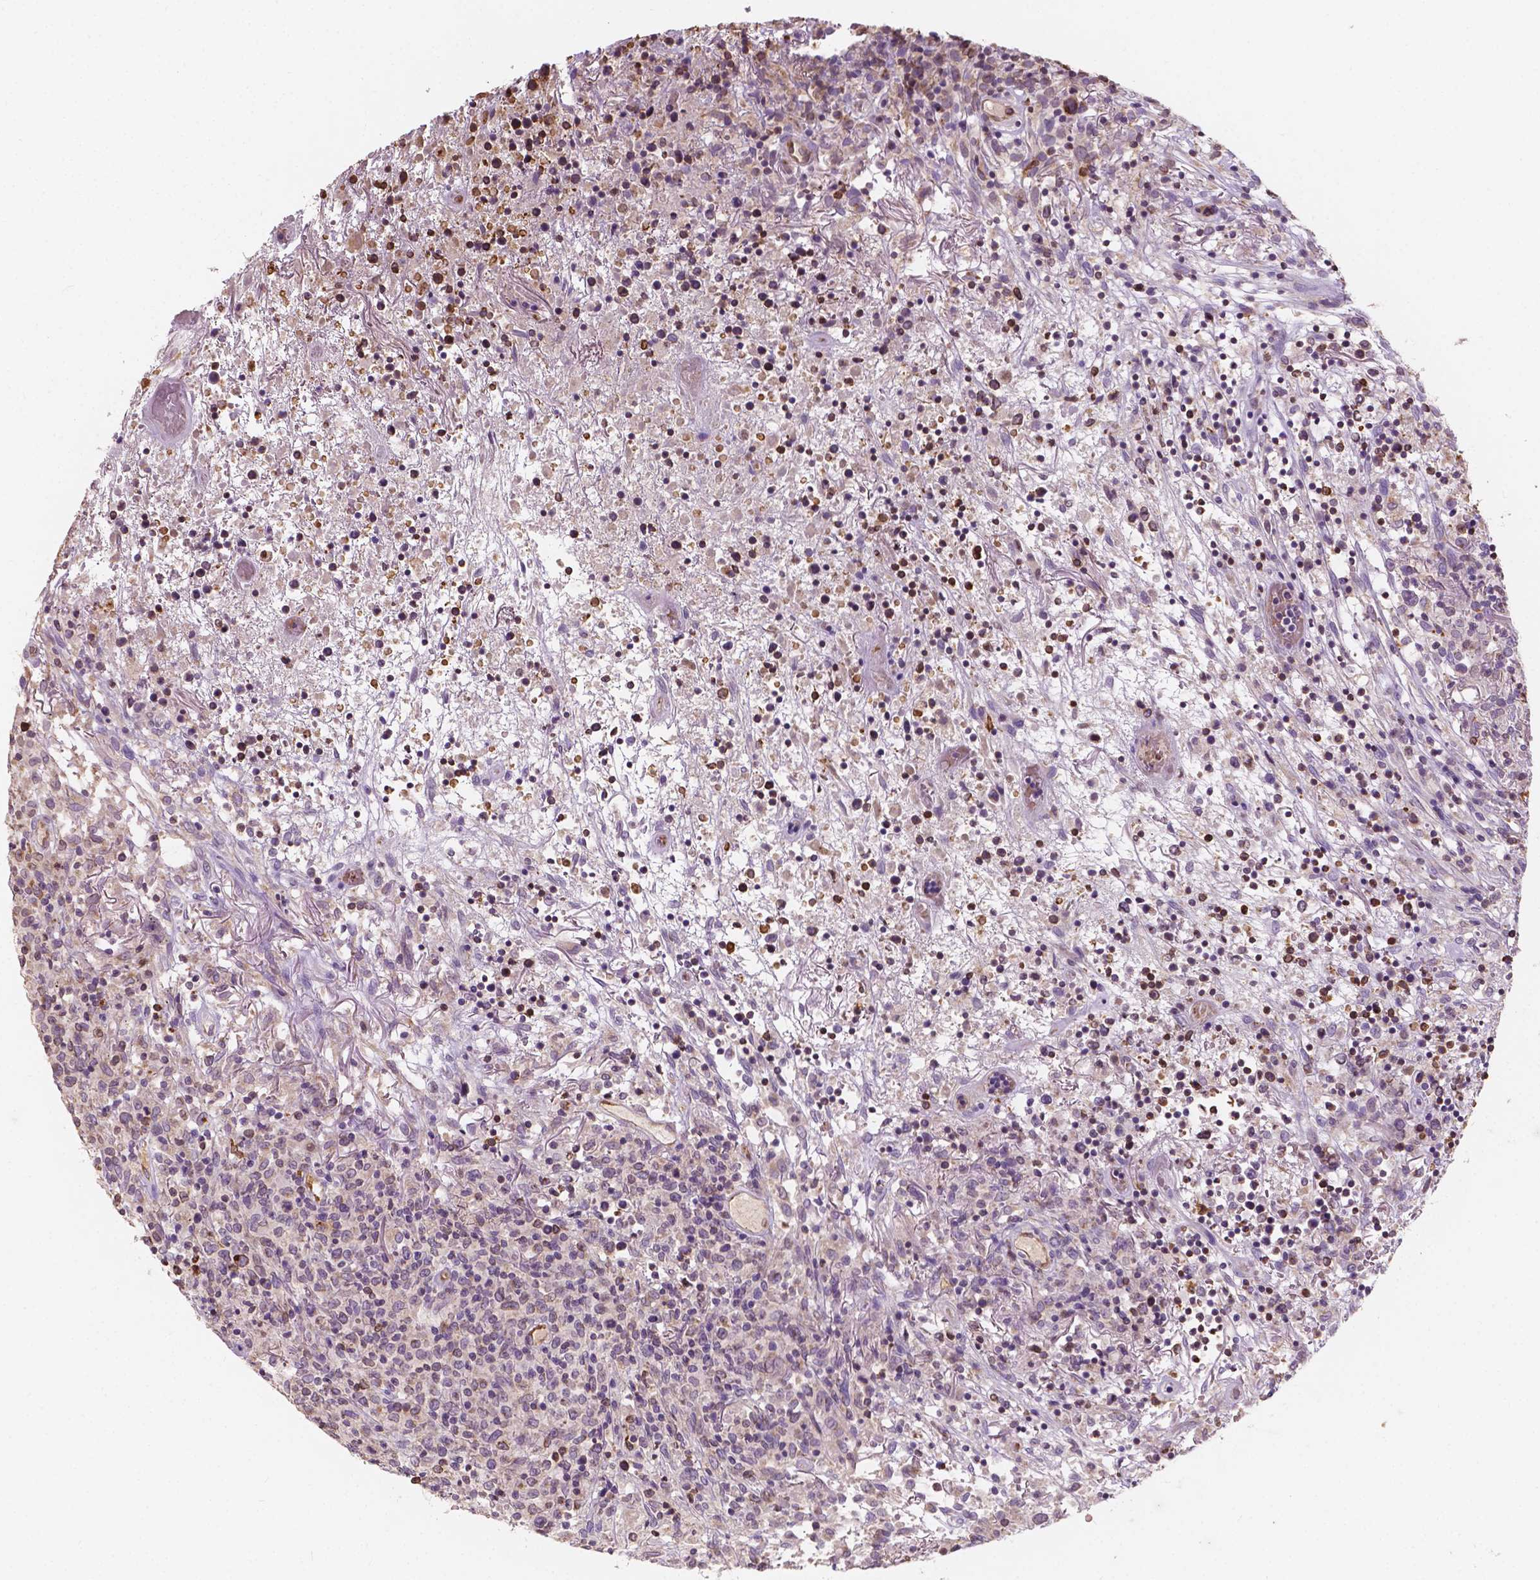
{"staining": {"intensity": "negative", "quantity": "none", "location": "none"}, "tissue": "lymphoma", "cell_type": "Tumor cells", "image_type": "cancer", "snomed": [{"axis": "morphology", "description": "Malignant lymphoma, non-Hodgkin's type, High grade"}, {"axis": "topography", "description": "Lung"}], "caption": "Malignant lymphoma, non-Hodgkin's type (high-grade) was stained to show a protein in brown. There is no significant expression in tumor cells. (Stains: DAB immunohistochemistry (IHC) with hematoxylin counter stain, Microscopy: brightfield microscopy at high magnification).", "gene": "SLC22A4", "patient": {"sex": "male", "age": 79}}